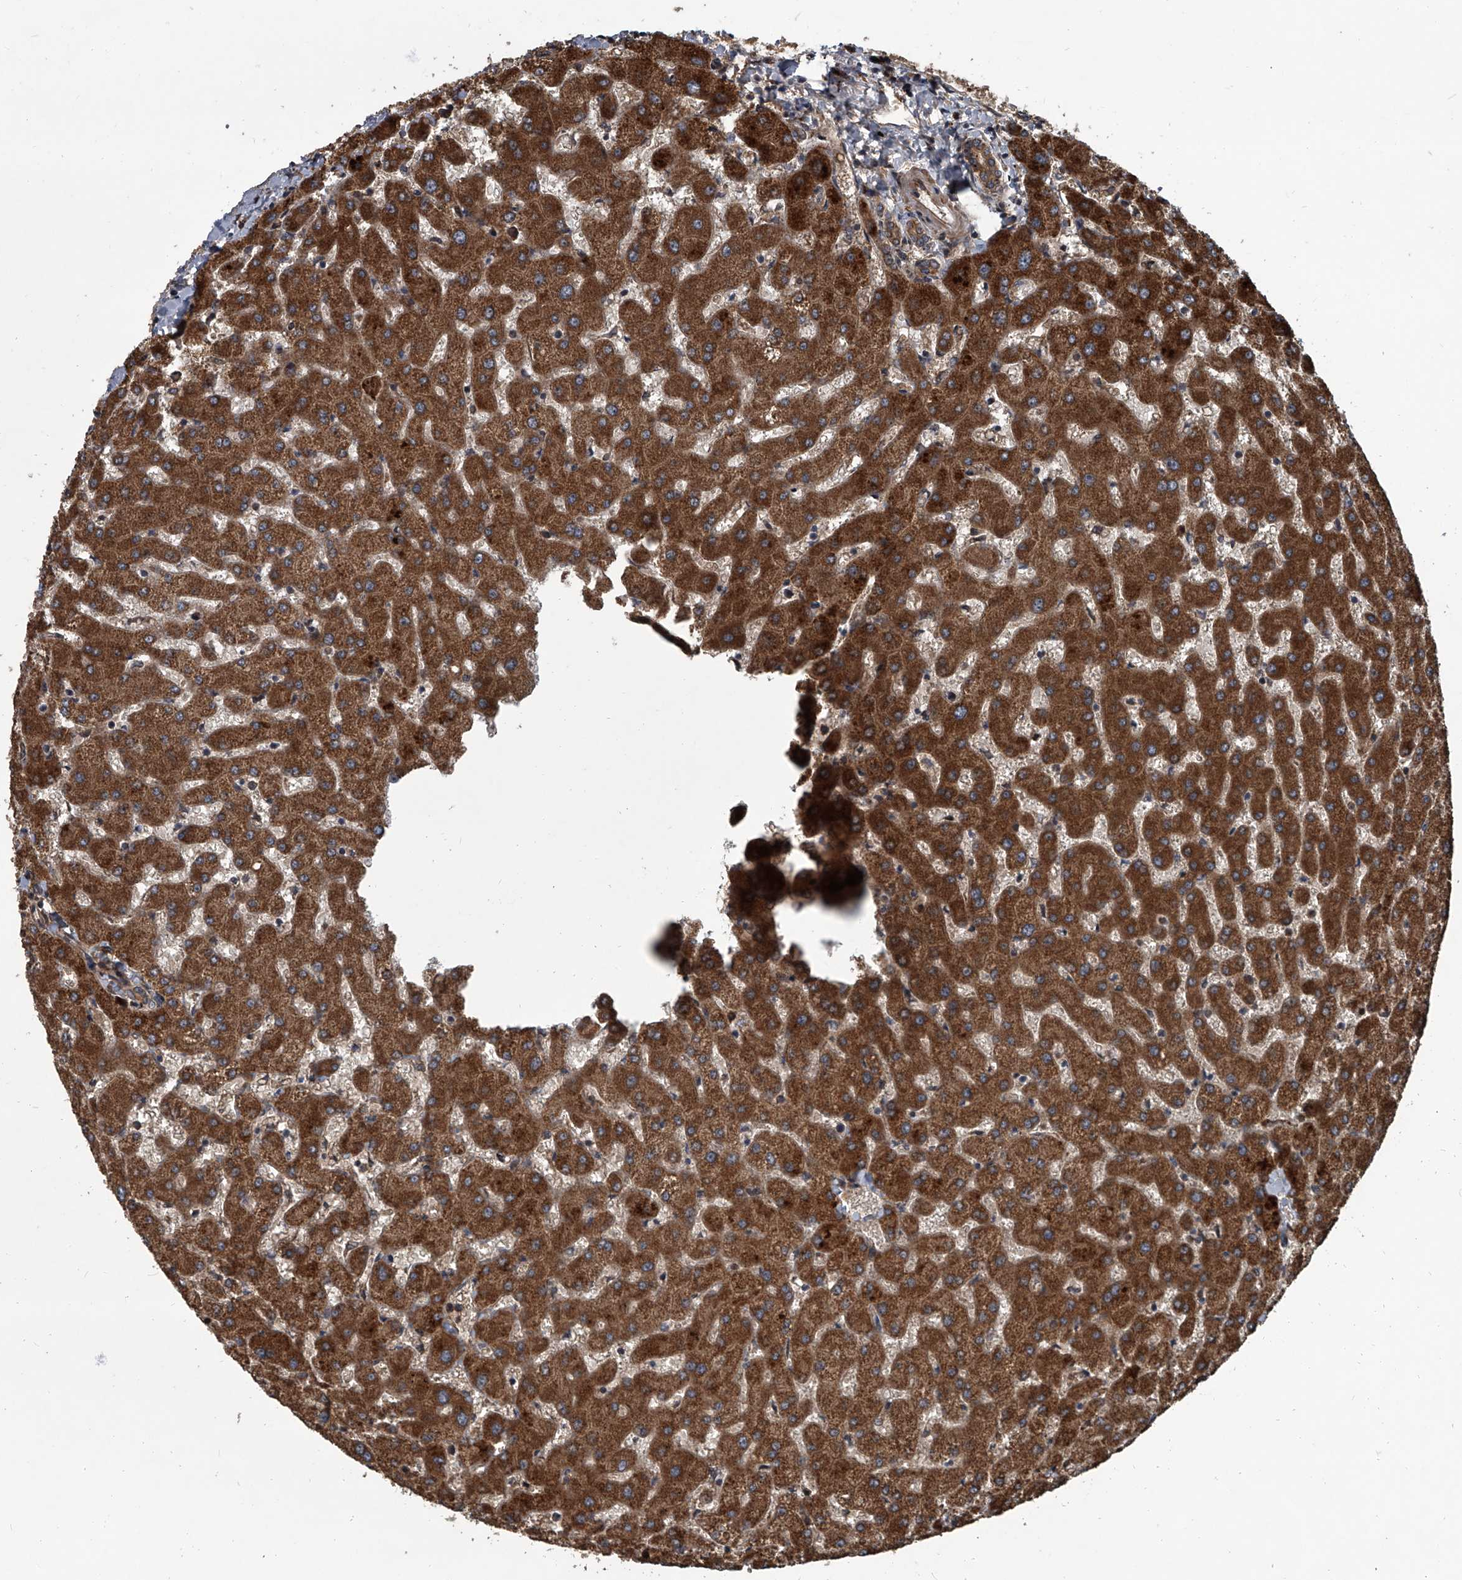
{"staining": {"intensity": "moderate", "quantity": ">75%", "location": "cytoplasmic/membranous"}, "tissue": "liver", "cell_type": "Cholangiocytes", "image_type": "normal", "snomed": [{"axis": "morphology", "description": "Normal tissue, NOS"}, {"axis": "topography", "description": "Liver"}], "caption": "IHC photomicrograph of unremarkable liver: human liver stained using IHC demonstrates medium levels of moderate protein expression localized specifically in the cytoplasmic/membranous of cholangiocytes, appearing as a cytoplasmic/membranous brown color.", "gene": "EVA1C", "patient": {"sex": "female", "age": 63}}